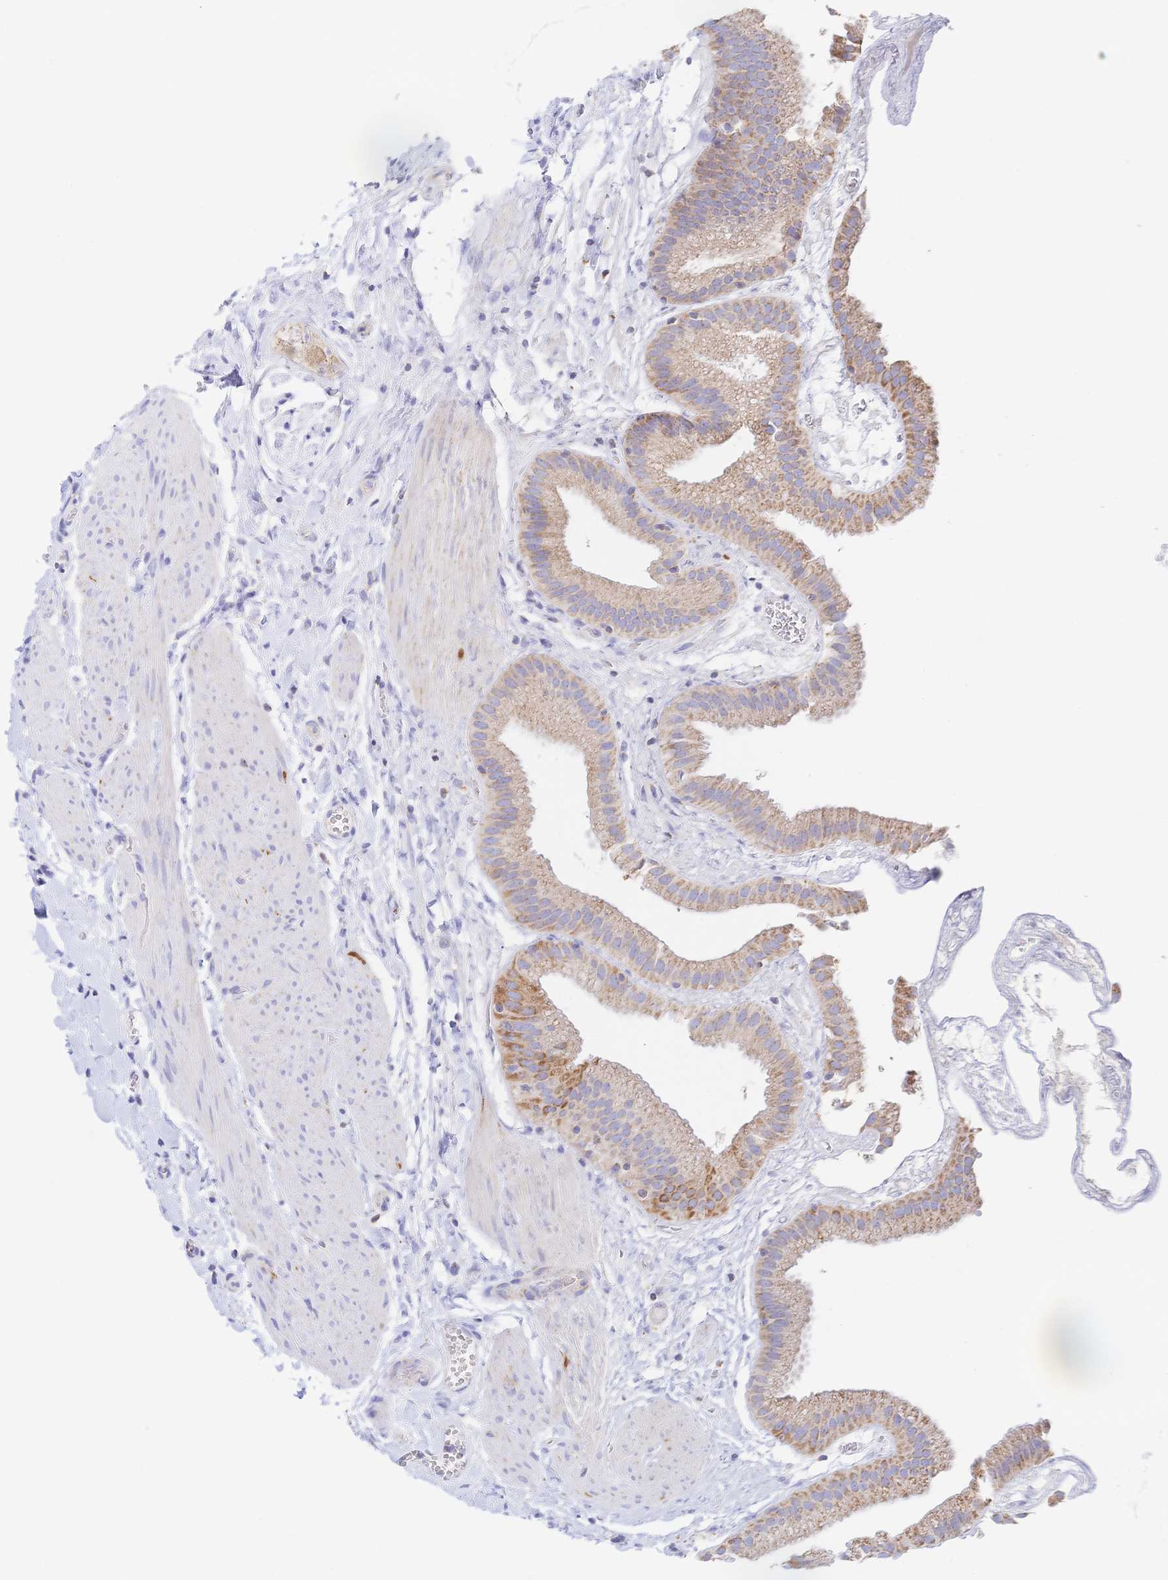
{"staining": {"intensity": "moderate", "quantity": ">75%", "location": "cytoplasmic/membranous"}, "tissue": "gallbladder", "cell_type": "Glandular cells", "image_type": "normal", "snomed": [{"axis": "morphology", "description": "Normal tissue, NOS"}, {"axis": "topography", "description": "Gallbladder"}], "caption": "A brown stain highlights moderate cytoplasmic/membranous staining of a protein in glandular cells of normal human gallbladder.", "gene": "SYNGR4", "patient": {"sex": "female", "age": 63}}